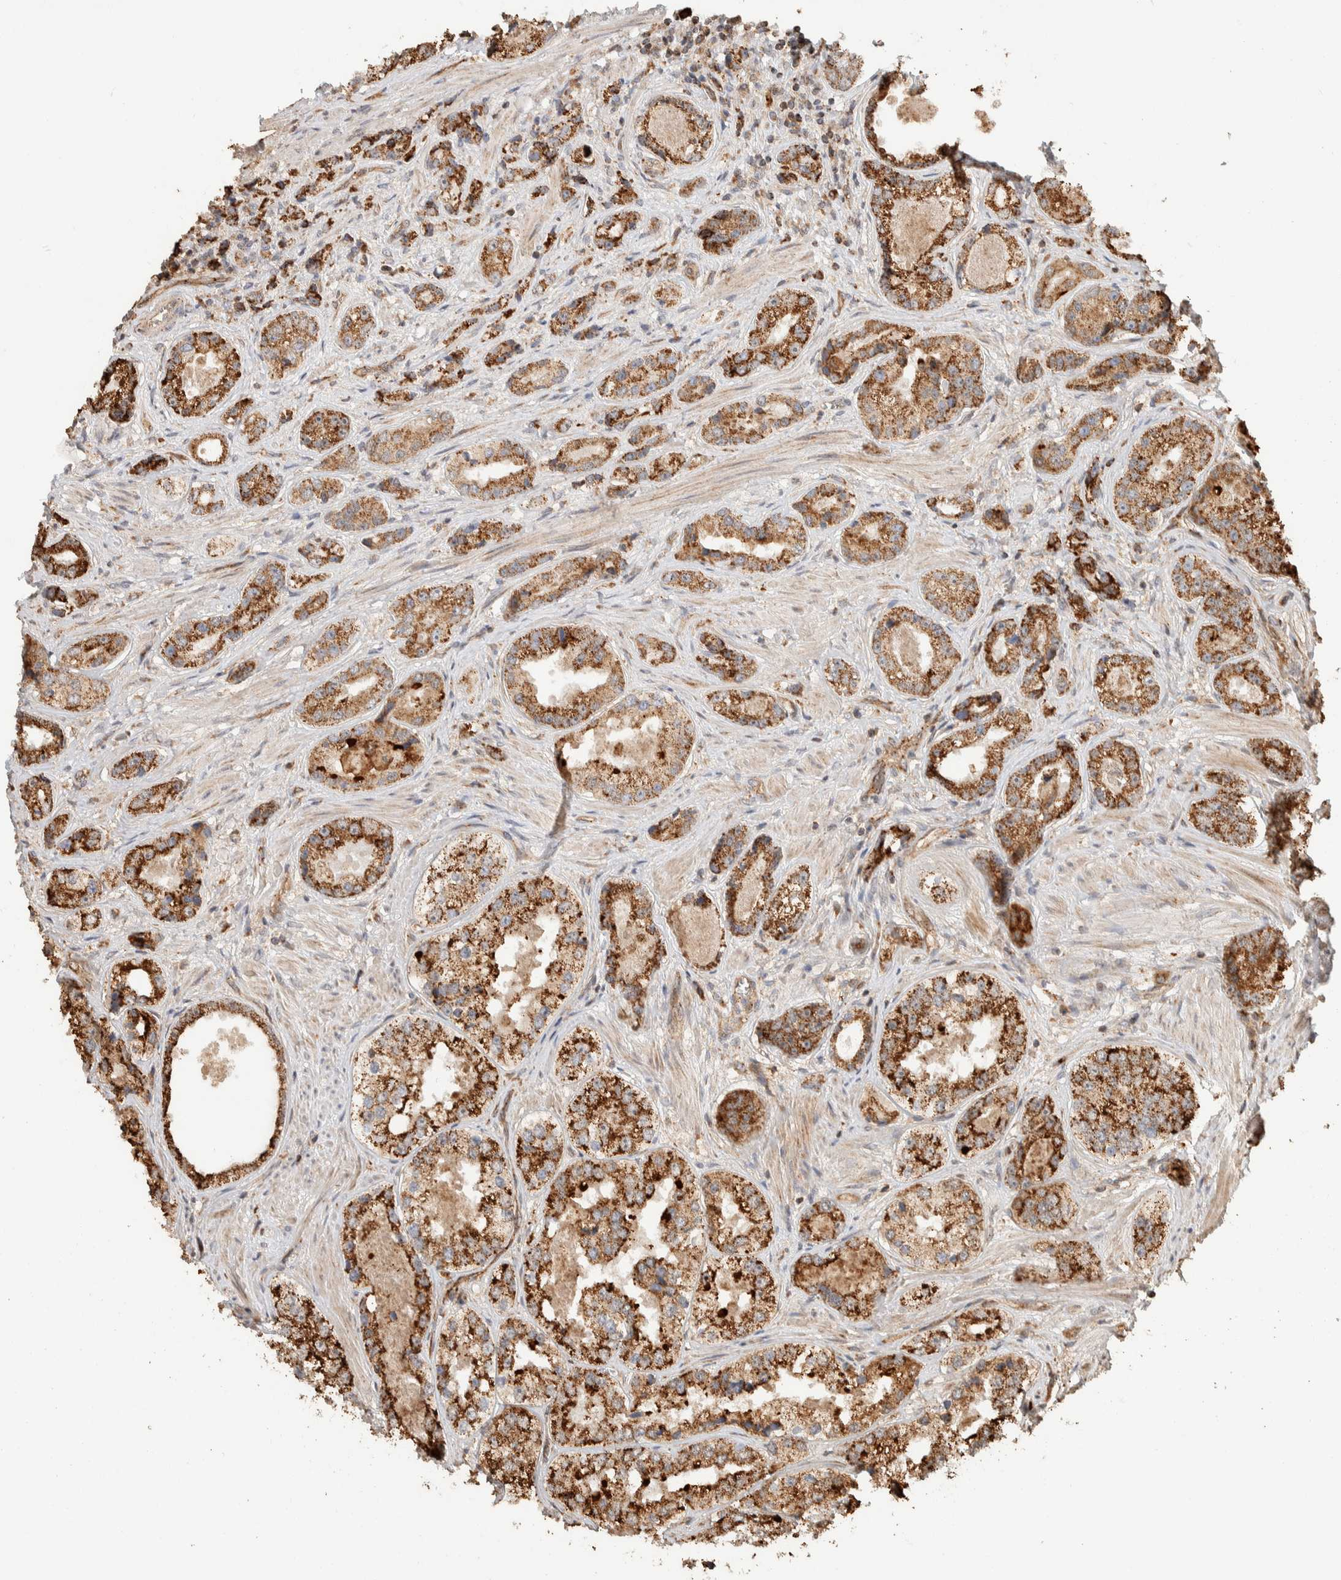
{"staining": {"intensity": "strong", "quantity": ">75%", "location": "cytoplasmic/membranous"}, "tissue": "prostate cancer", "cell_type": "Tumor cells", "image_type": "cancer", "snomed": [{"axis": "morphology", "description": "Adenocarcinoma, High grade"}, {"axis": "topography", "description": "Prostate"}], "caption": "Immunohistochemistry (IHC) histopathology image of human prostate high-grade adenocarcinoma stained for a protein (brown), which exhibits high levels of strong cytoplasmic/membranous expression in approximately >75% of tumor cells.", "gene": "KIF9", "patient": {"sex": "male", "age": 61}}